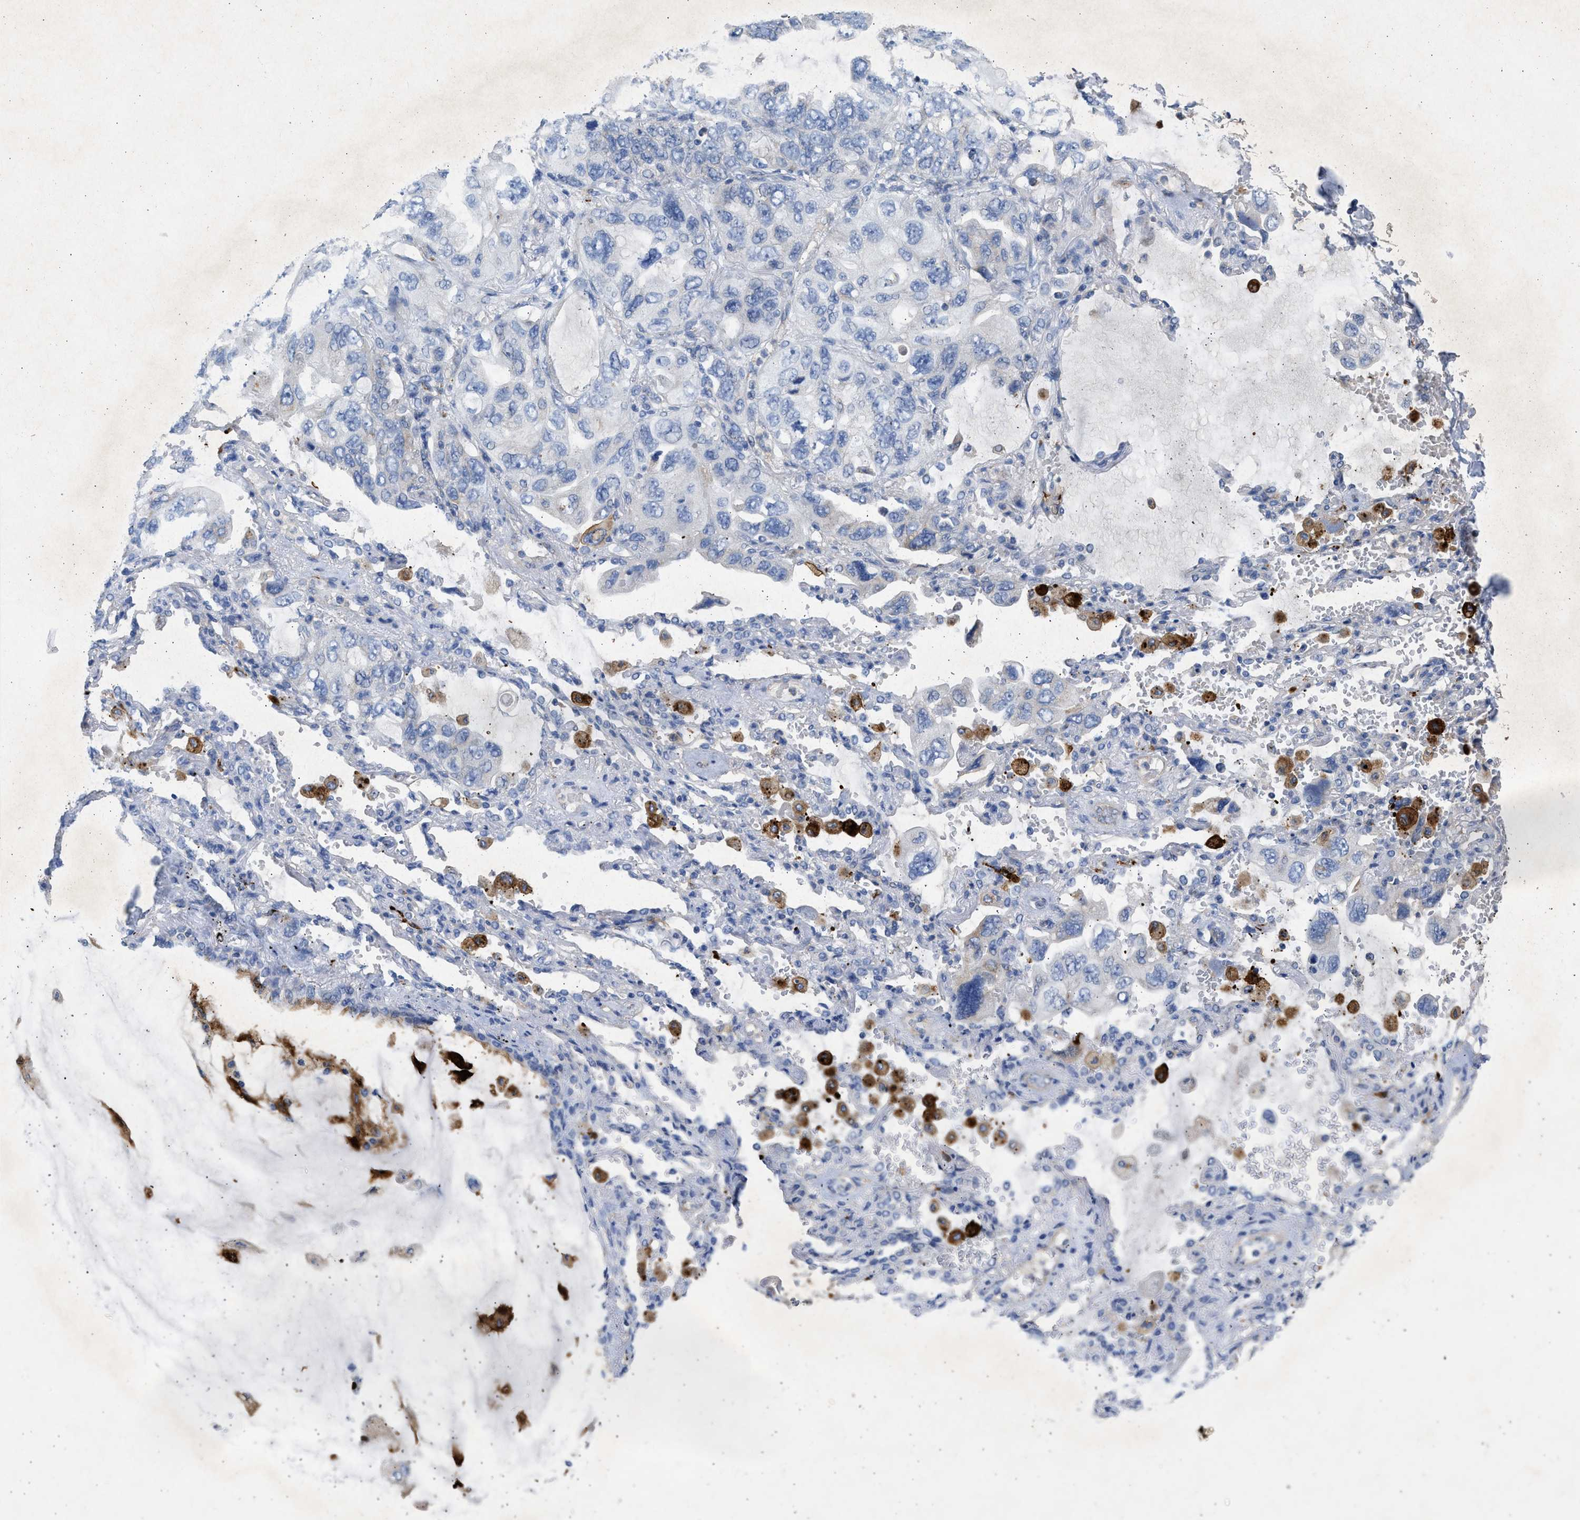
{"staining": {"intensity": "negative", "quantity": "none", "location": "none"}, "tissue": "lung cancer", "cell_type": "Tumor cells", "image_type": "cancer", "snomed": [{"axis": "morphology", "description": "Squamous cell carcinoma, NOS"}, {"axis": "topography", "description": "Lung"}], "caption": "The histopathology image demonstrates no staining of tumor cells in lung cancer.", "gene": "IPO8", "patient": {"sex": "female", "age": 73}}